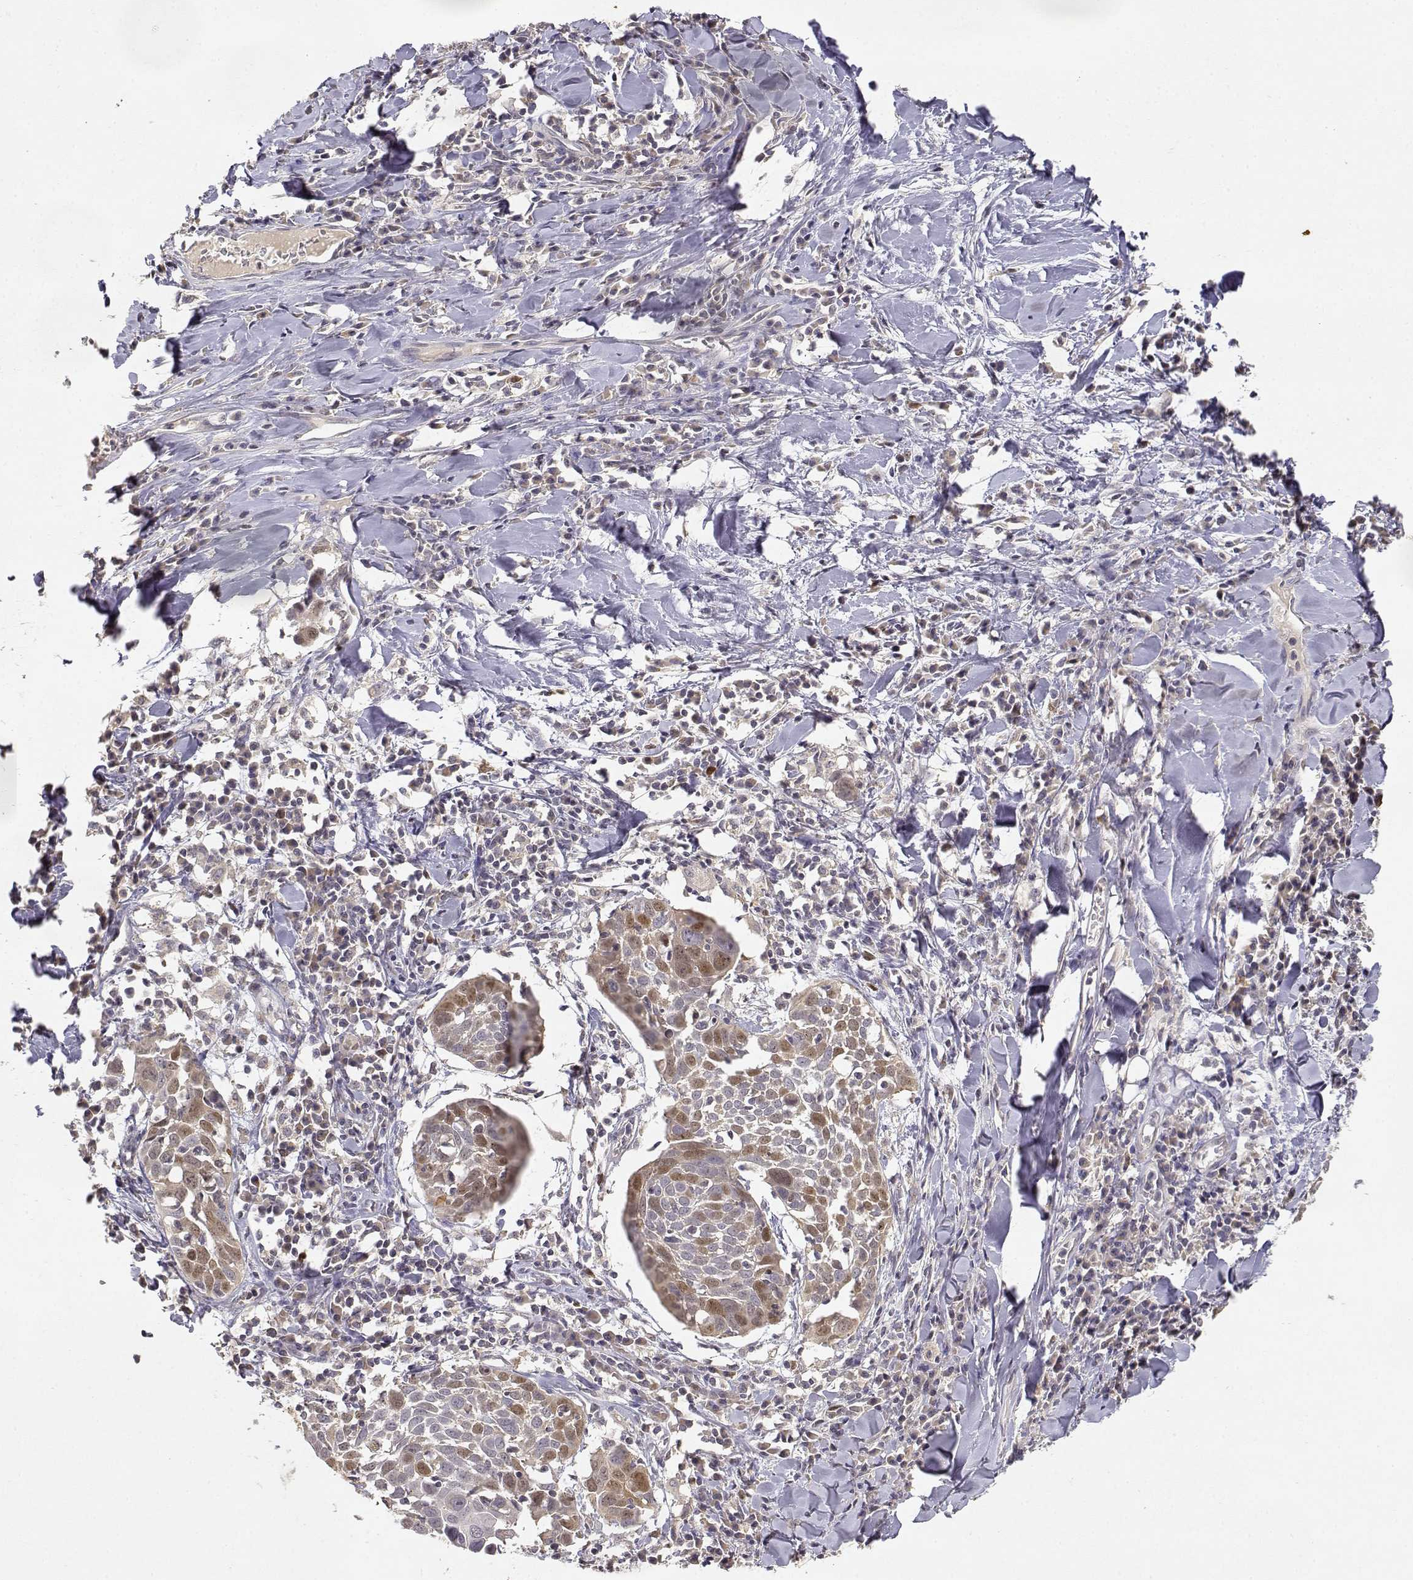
{"staining": {"intensity": "moderate", "quantity": "25%-75%", "location": "nuclear"}, "tissue": "lung cancer", "cell_type": "Tumor cells", "image_type": "cancer", "snomed": [{"axis": "morphology", "description": "Squamous cell carcinoma, NOS"}, {"axis": "topography", "description": "Lung"}], "caption": "This histopathology image displays squamous cell carcinoma (lung) stained with immunohistochemistry to label a protein in brown. The nuclear of tumor cells show moderate positivity for the protein. Nuclei are counter-stained blue.", "gene": "RAD51", "patient": {"sex": "male", "age": 57}}